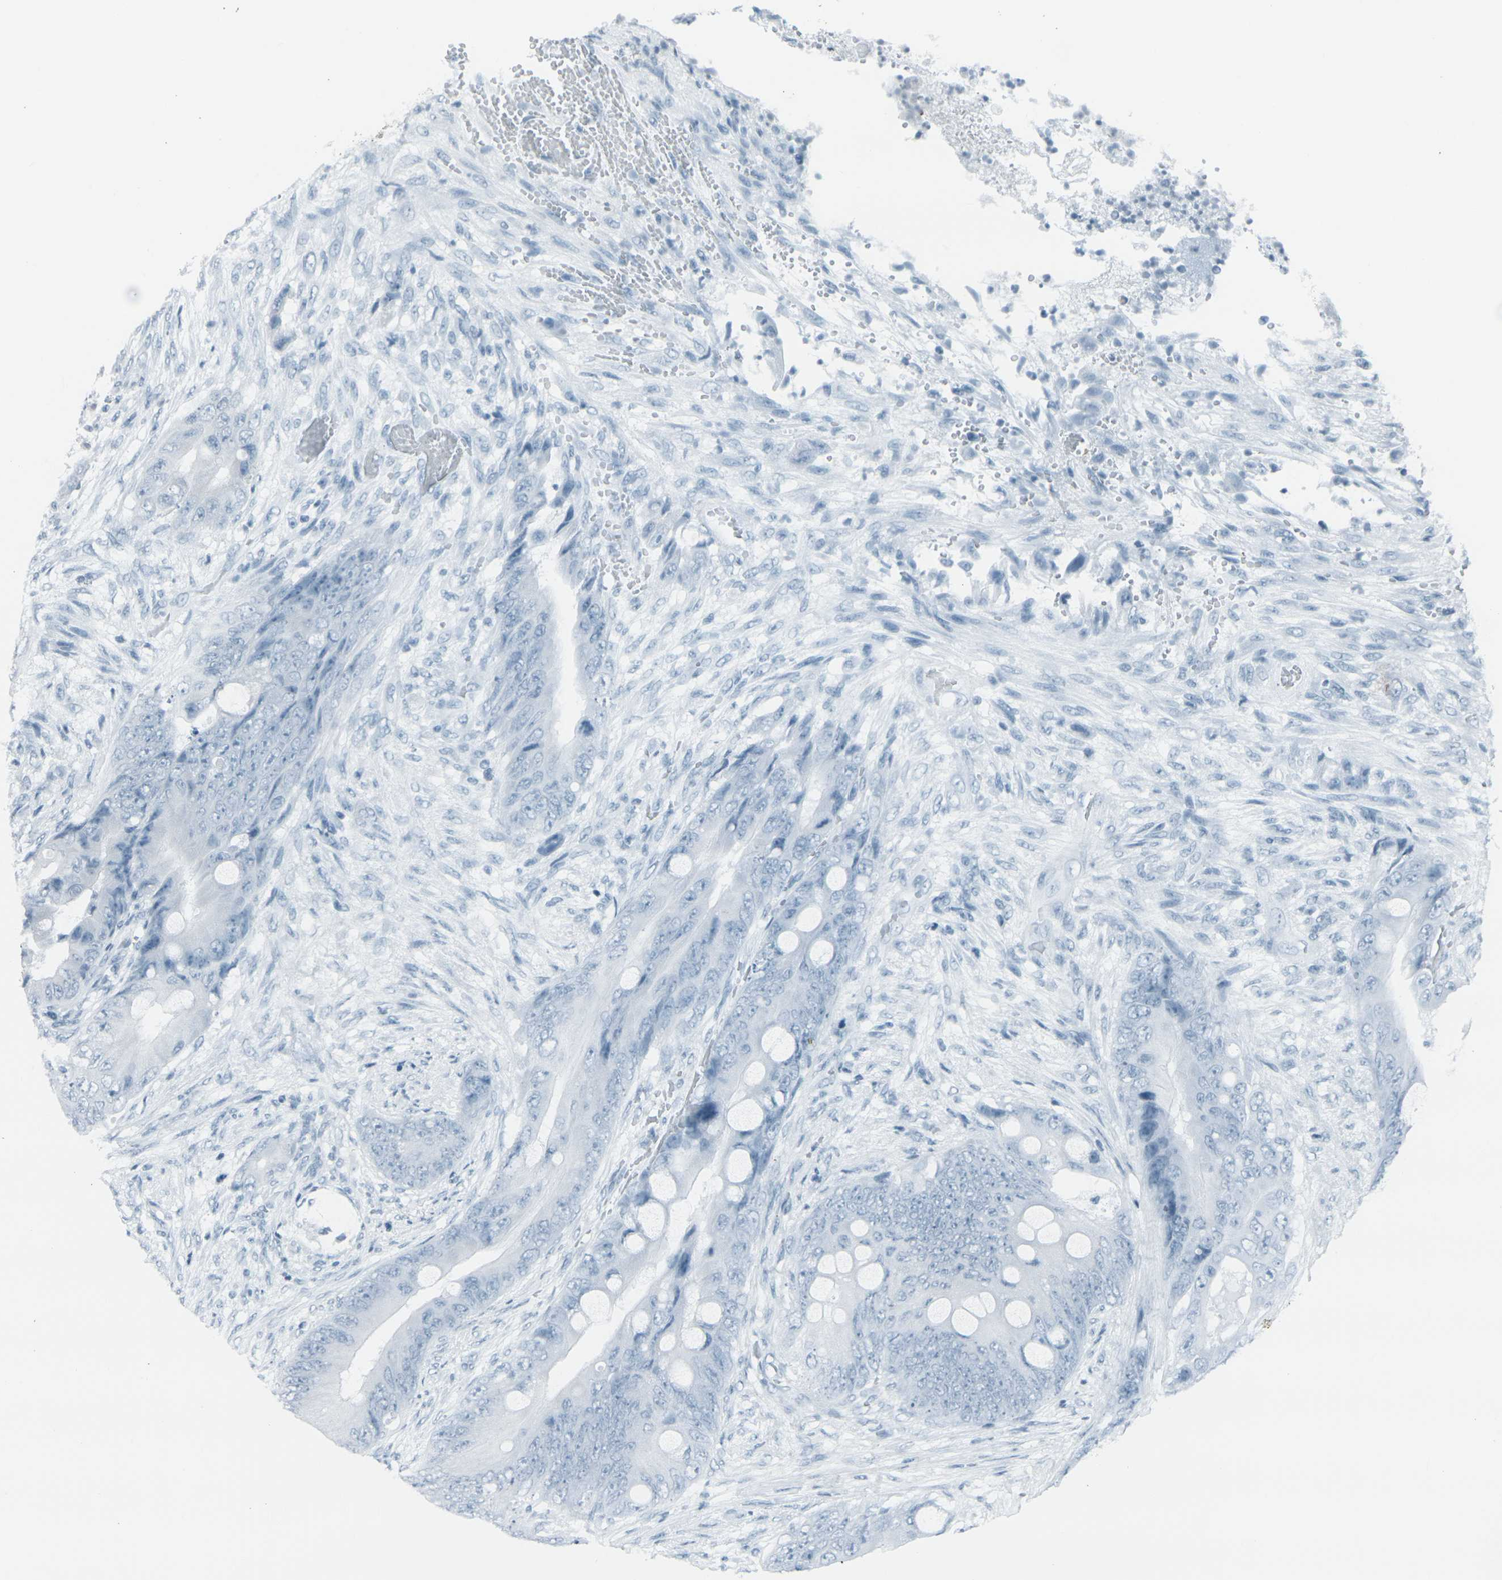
{"staining": {"intensity": "negative", "quantity": "none", "location": "none"}, "tissue": "colorectal cancer", "cell_type": "Tumor cells", "image_type": "cancer", "snomed": [{"axis": "morphology", "description": "Adenocarcinoma, NOS"}, {"axis": "topography", "description": "Rectum"}], "caption": "Tumor cells are negative for brown protein staining in colorectal cancer (adenocarcinoma).", "gene": "PRPF8", "patient": {"sex": "female", "age": 77}}